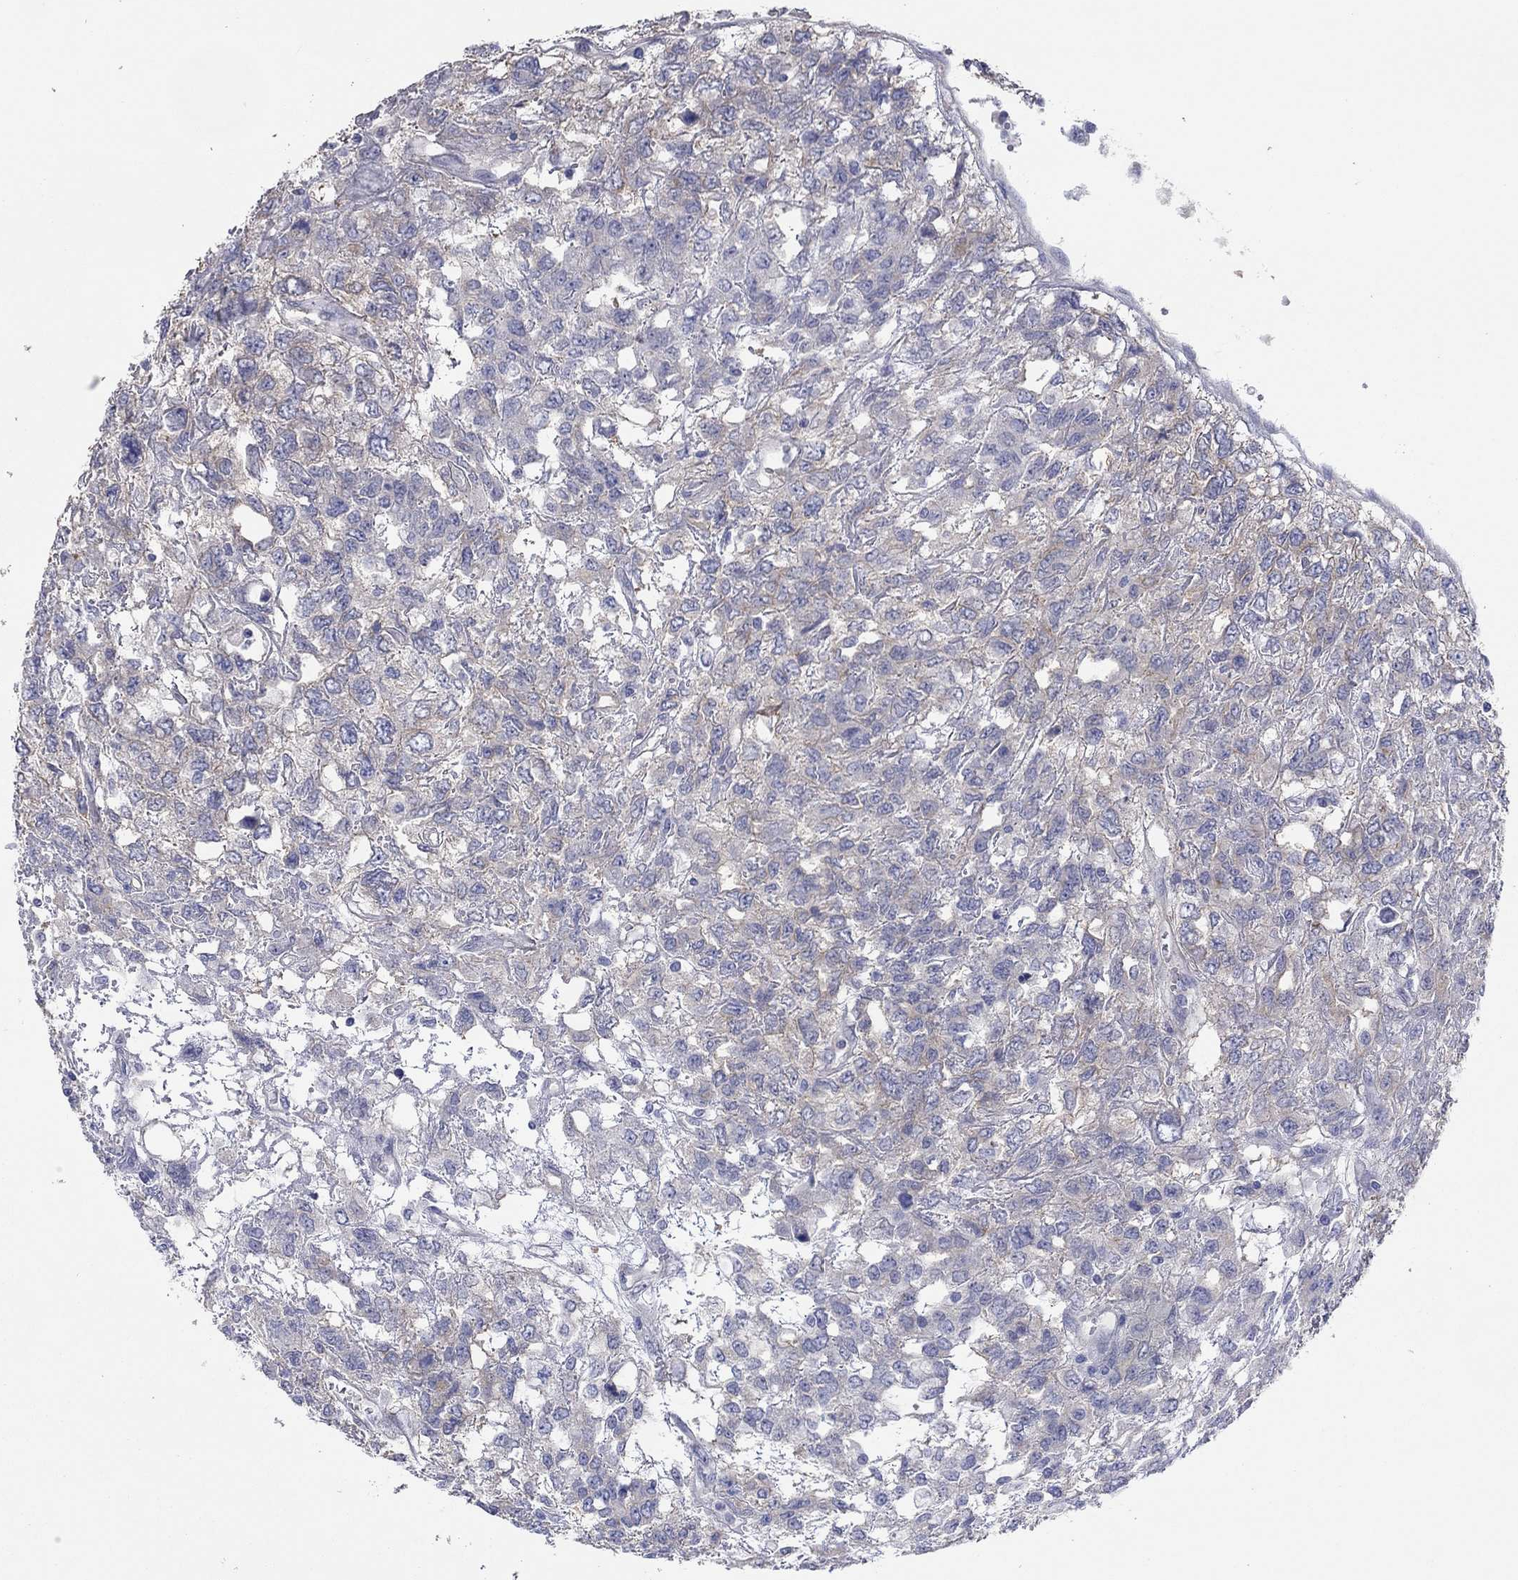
{"staining": {"intensity": "moderate", "quantity": "25%-75%", "location": "cytoplasmic/membranous"}, "tissue": "testis cancer", "cell_type": "Tumor cells", "image_type": "cancer", "snomed": [{"axis": "morphology", "description": "Seminoma, NOS"}, {"axis": "topography", "description": "Testis"}], "caption": "The histopathology image displays staining of testis cancer, revealing moderate cytoplasmic/membranous protein staining (brown color) within tumor cells.", "gene": "TPRN", "patient": {"sex": "male", "age": 52}}